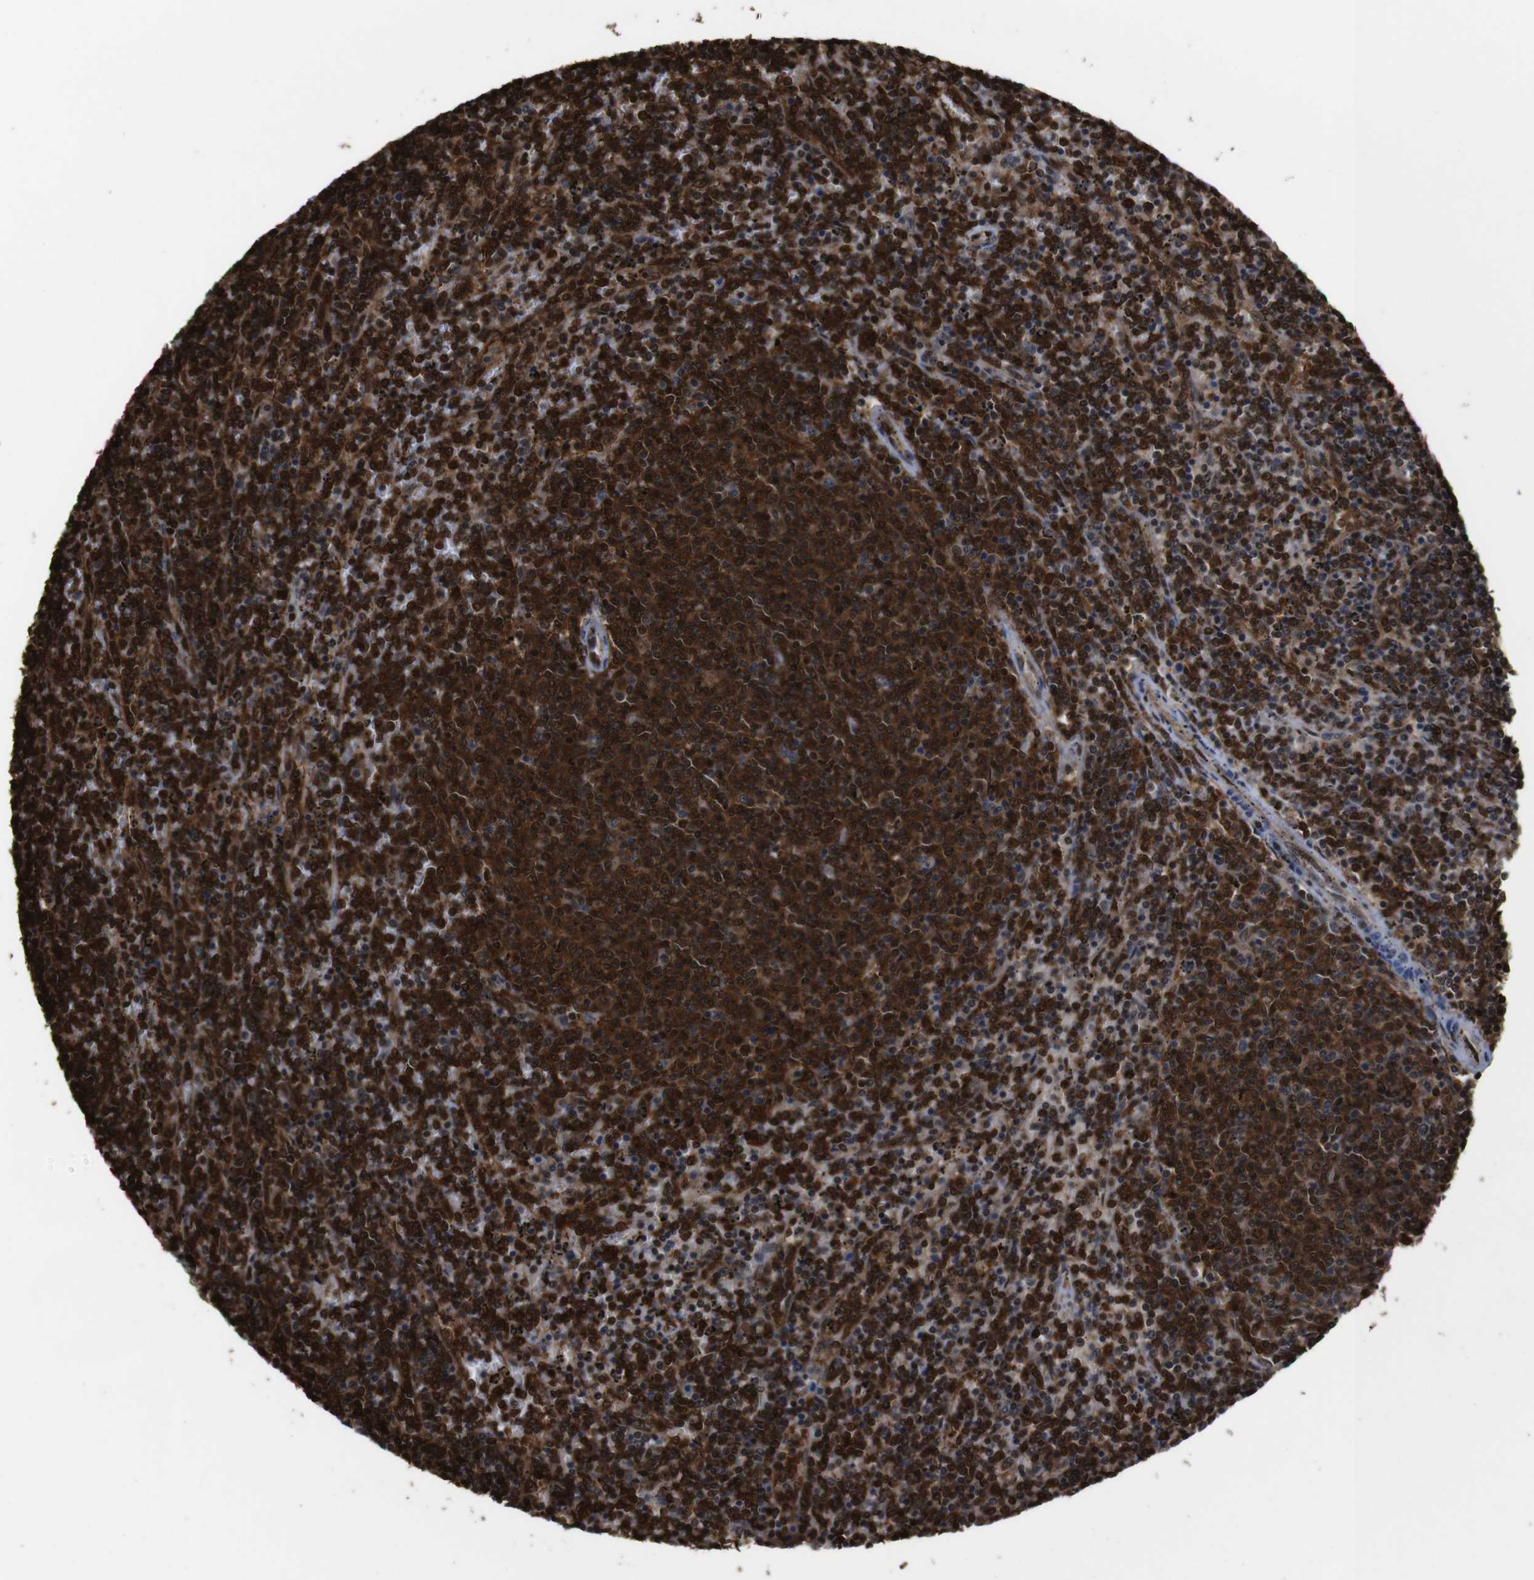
{"staining": {"intensity": "strong", "quantity": ">75%", "location": "cytoplasmic/membranous,nuclear"}, "tissue": "lymphoma", "cell_type": "Tumor cells", "image_type": "cancer", "snomed": [{"axis": "morphology", "description": "Malignant lymphoma, non-Hodgkin's type, Low grade"}, {"axis": "topography", "description": "Spleen"}], "caption": "A brown stain highlights strong cytoplasmic/membranous and nuclear positivity of a protein in human lymphoma tumor cells.", "gene": "VCP", "patient": {"sex": "female", "age": 50}}